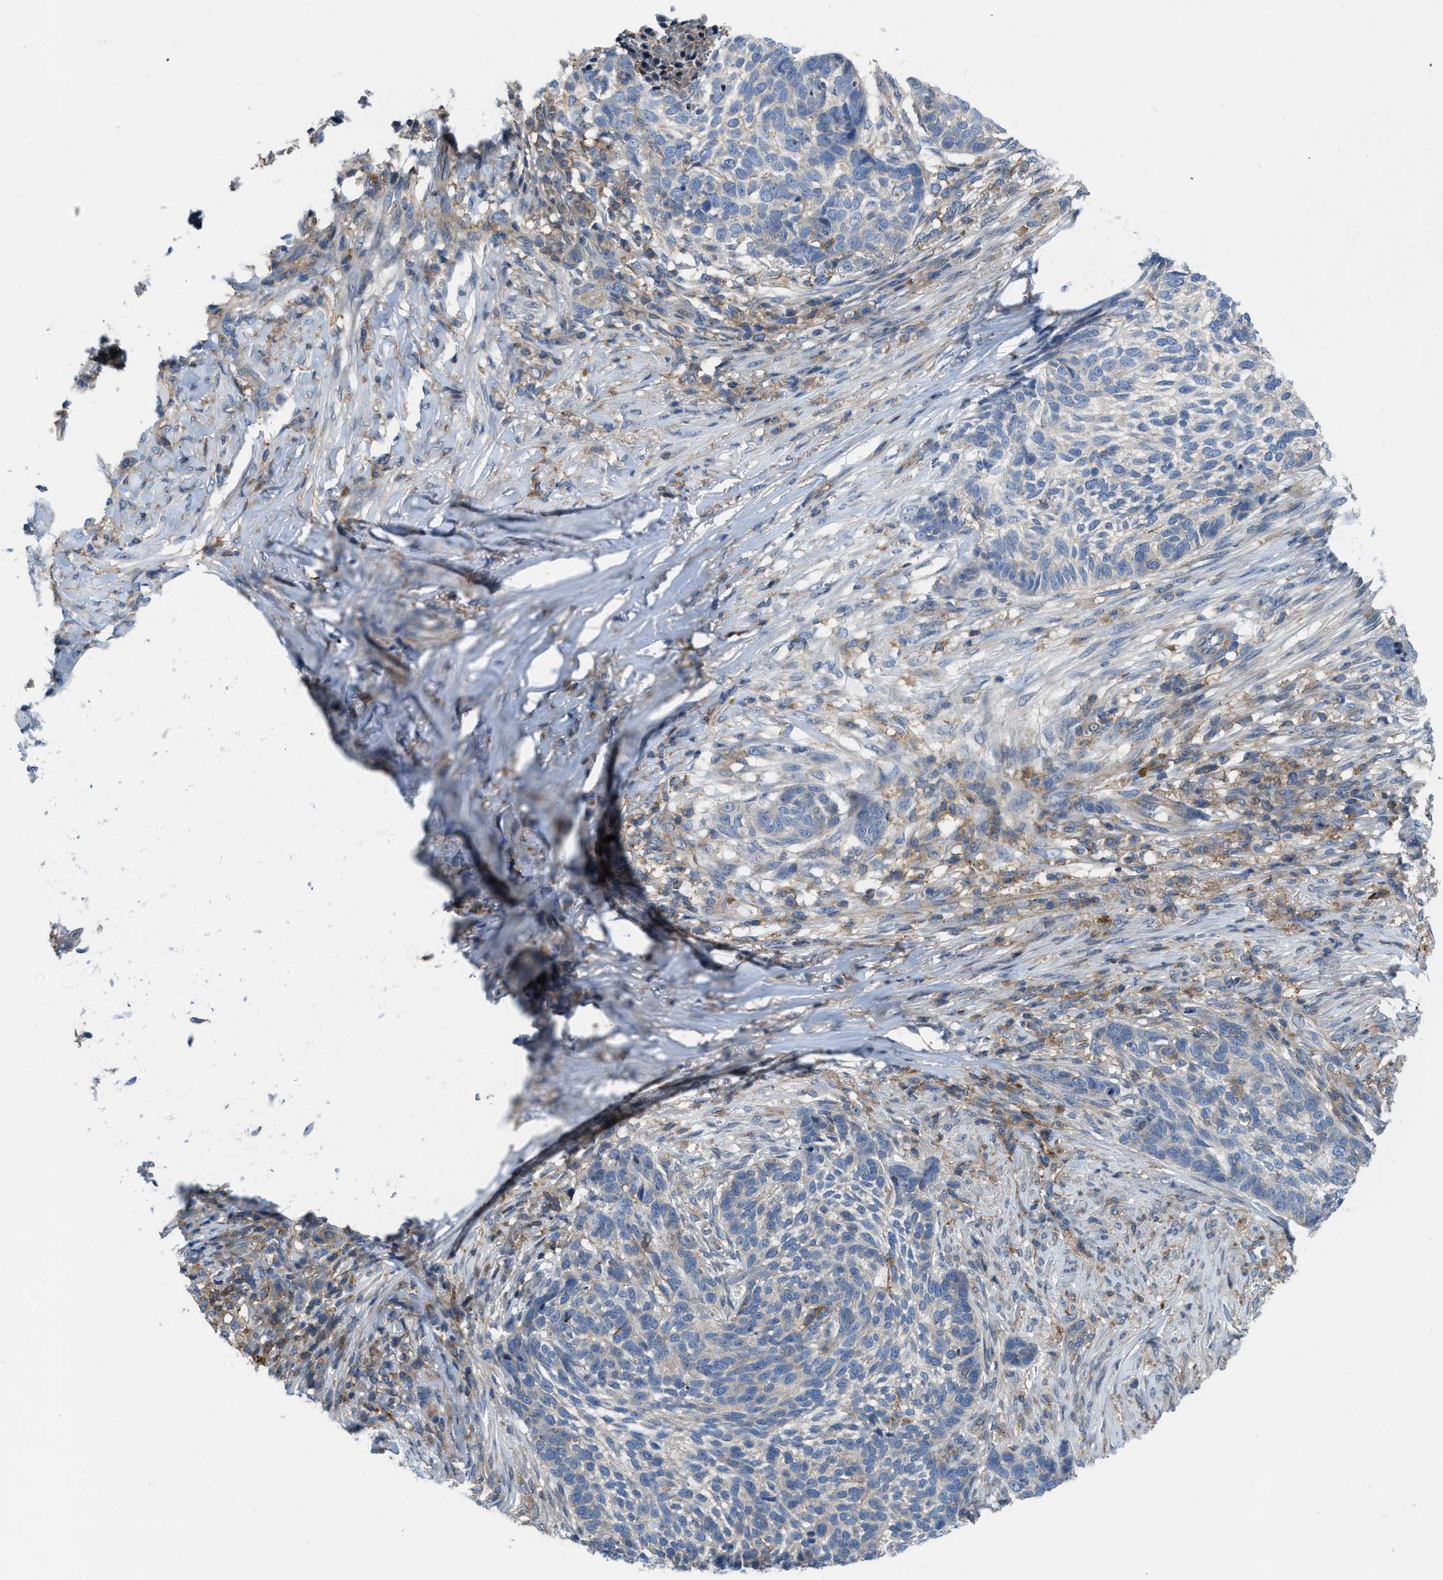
{"staining": {"intensity": "negative", "quantity": "none", "location": "none"}, "tissue": "skin cancer", "cell_type": "Tumor cells", "image_type": "cancer", "snomed": [{"axis": "morphology", "description": "Basal cell carcinoma"}, {"axis": "topography", "description": "Skin"}], "caption": "Immunohistochemistry (IHC) image of neoplastic tissue: human skin cancer stained with DAB (3,3'-diaminobenzidine) reveals no significant protein staining in tumor cells.", "gene": "MYO18A", "patient": {"sex": "male", "age": 85}}